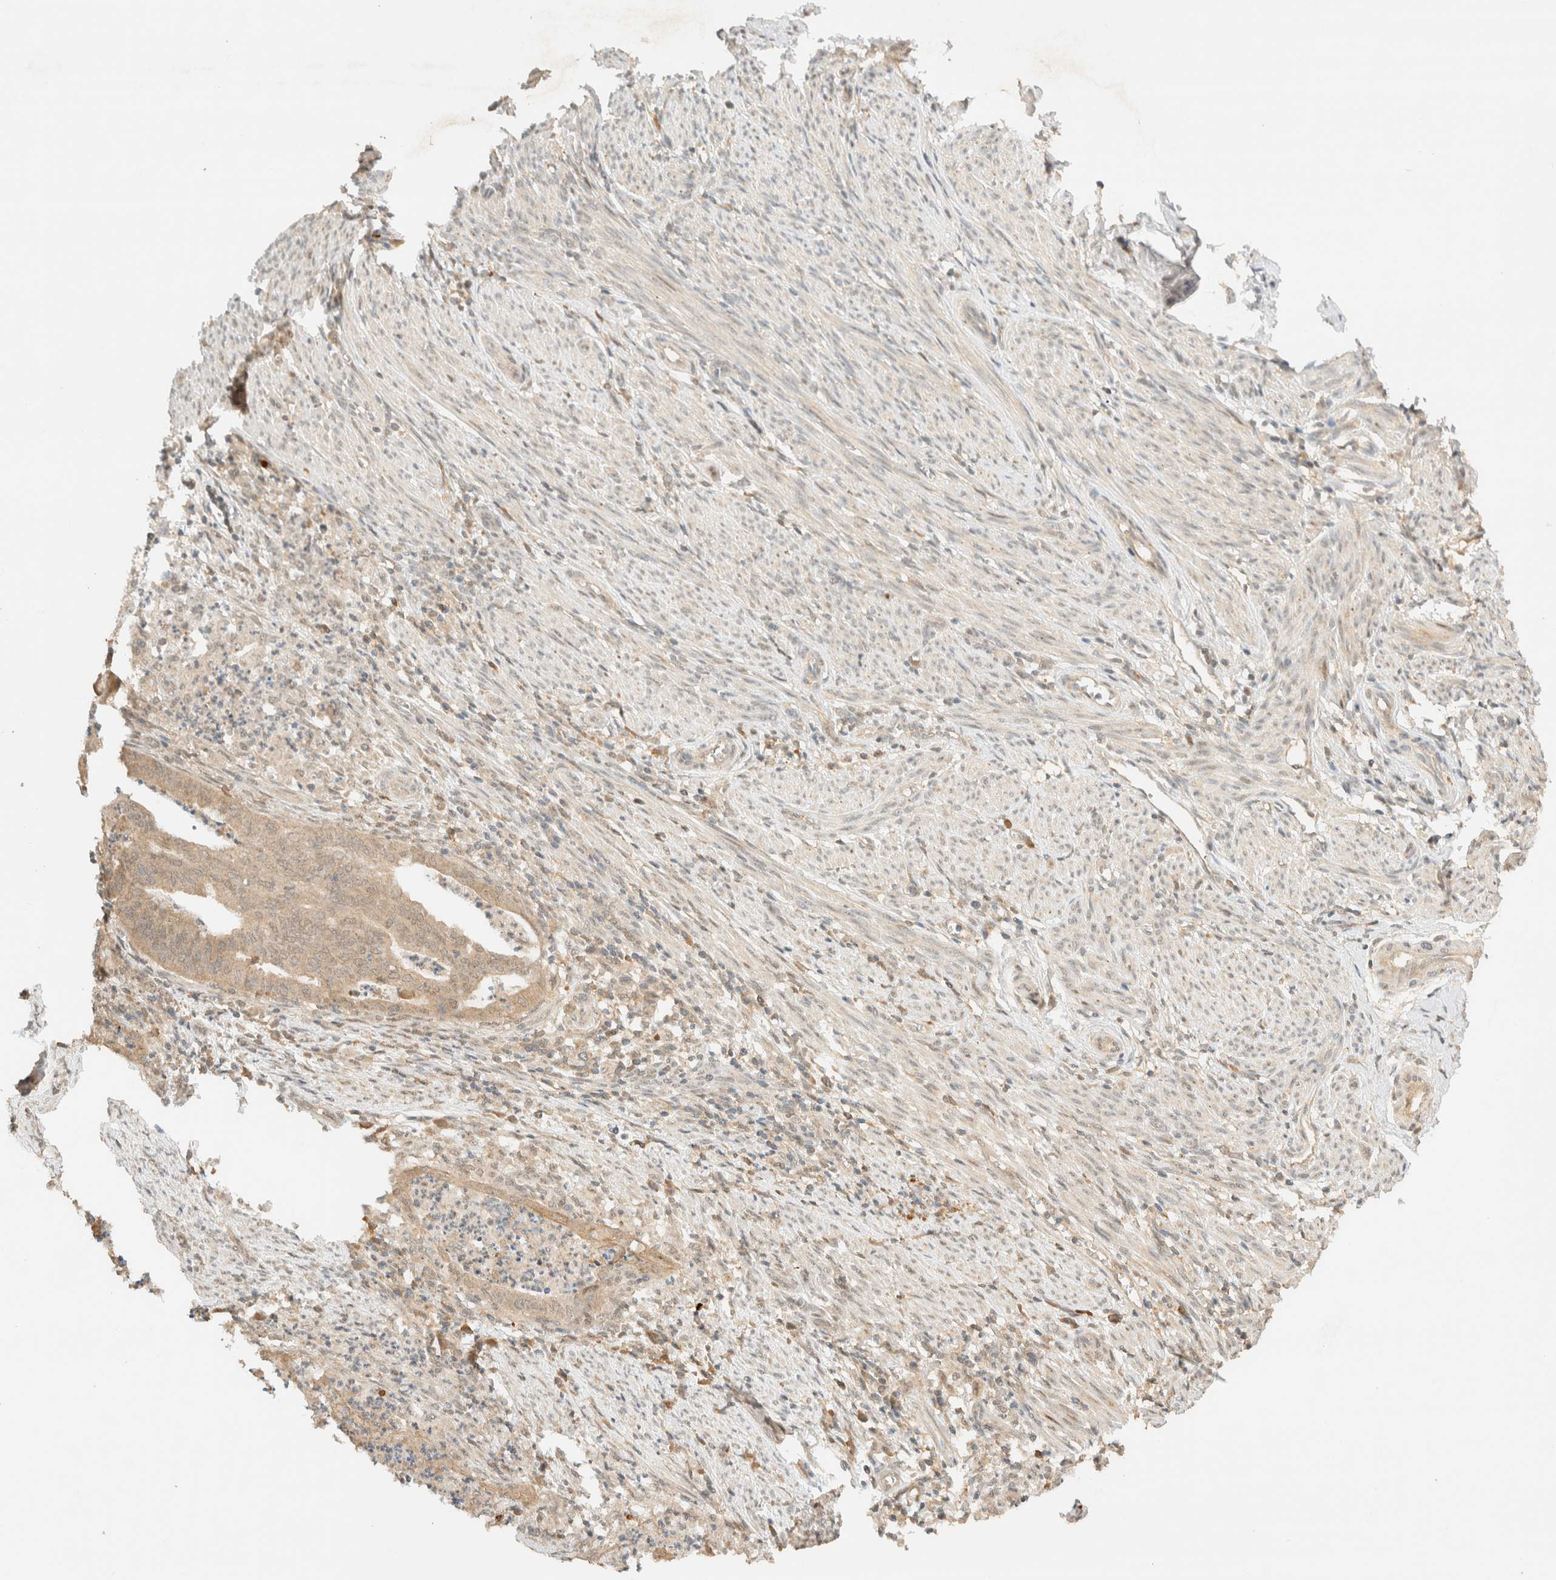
{"staining": {"intensity": "weak", "quantity": ">75%", "location": "cytoplasmic/membranous"}, "tissue": "endometrial cancer", "cell_type": "Tumor cells", "image_type": "cancer", "snomed": [{"axis": "morphology", "description": "Polyp, NOS"}, {"axis": "morphology", "description": "Adenocarcinoma, NOS"}, {"axis": "morphology", "description": "Adenoma, NOS"}, {"axis": "topography", "description": "Endometrium"}], "caption": "Endometrial cancer was stained to show a protein in brown. There is low levels of weak cytoplasmic/membranous positivity in about >75% of tumor cells.", "gene": "ZBTB34", "patient": {"sex": "female", "age": 79}}